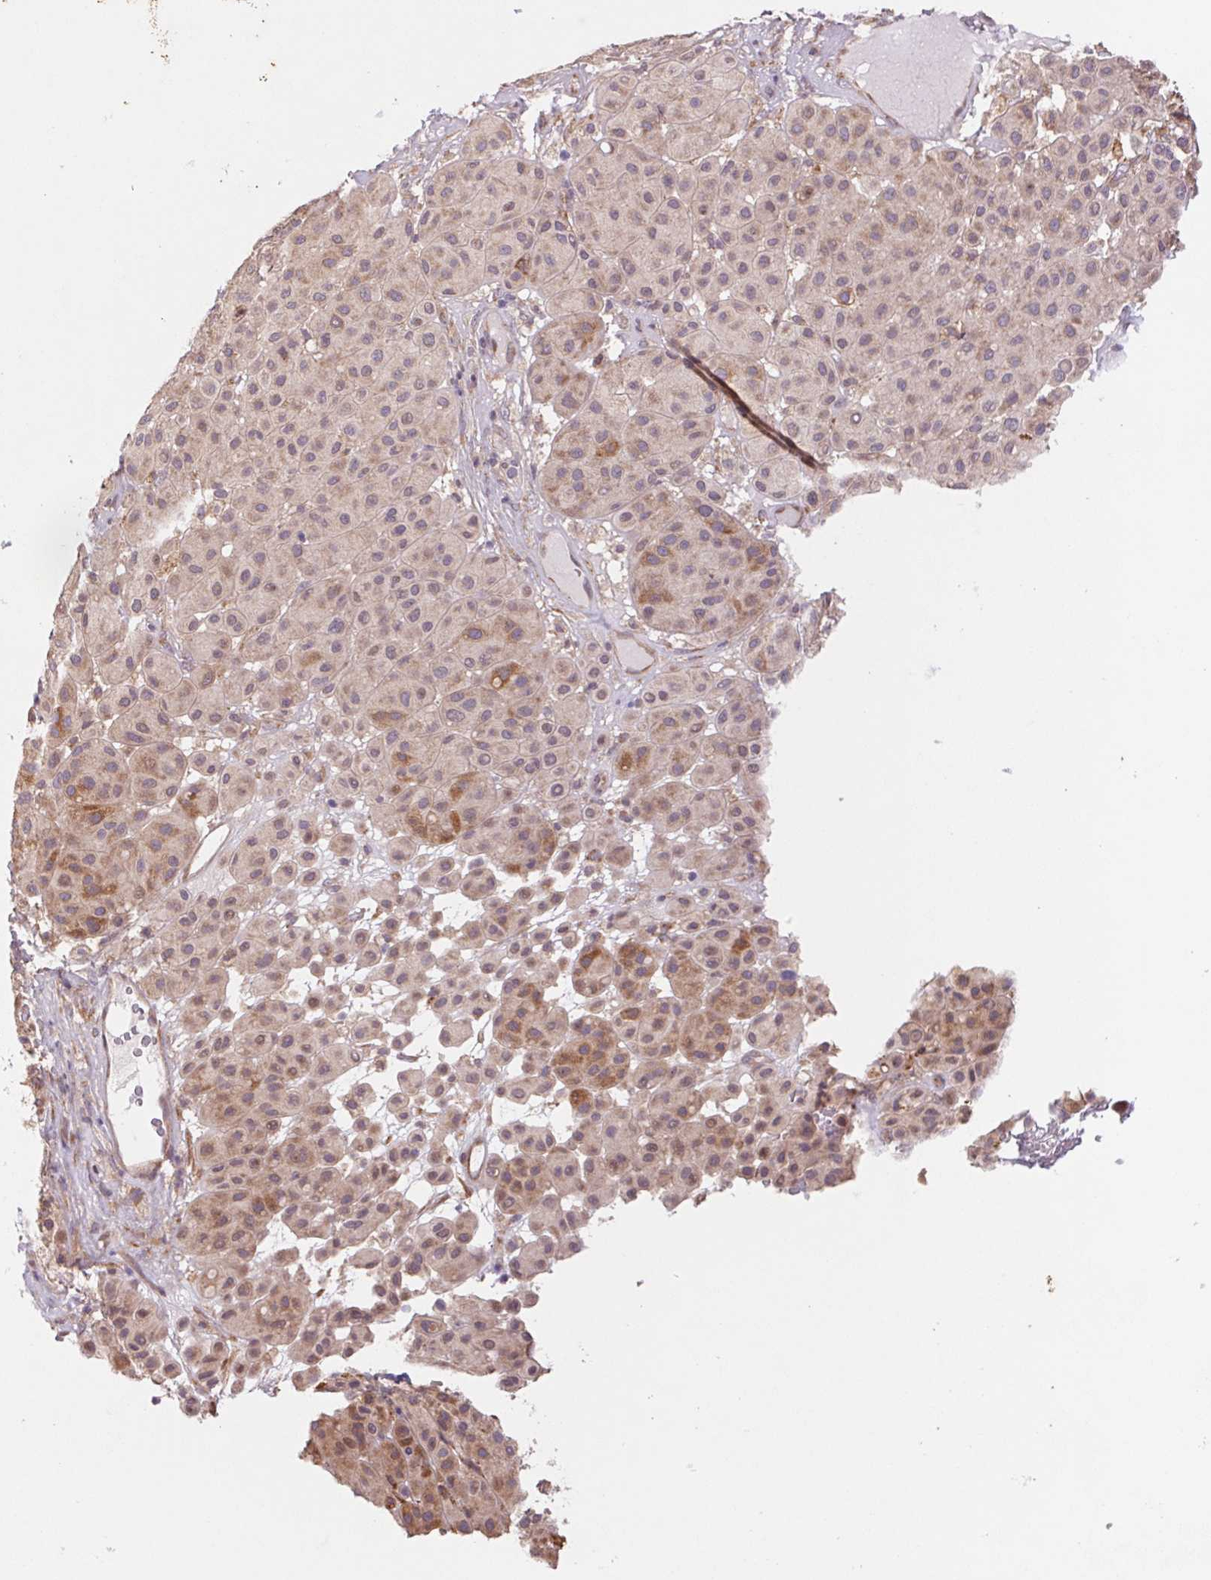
{"staining": {"intensity": "weak", "quantity": "25%-75%", "location": "cytoplasmic/membranous"}, "tissue": "melanoma", "cell_type": "Tumor cells", "image_type": "cancer", "snomed": [{"axis": "morphology", "description": "Malignant melanoma, Metastatic site"}, {"axis": "topography", "description": "Smooth muscle"}], "caption": "Human melanoma stained for a protein (brown) shows weak cytoplasmic/membranous positive positivity in about 25%-75% of tumor cells.", "gene": "RRM1", "patient": {"sex": "male", "age": 41}}